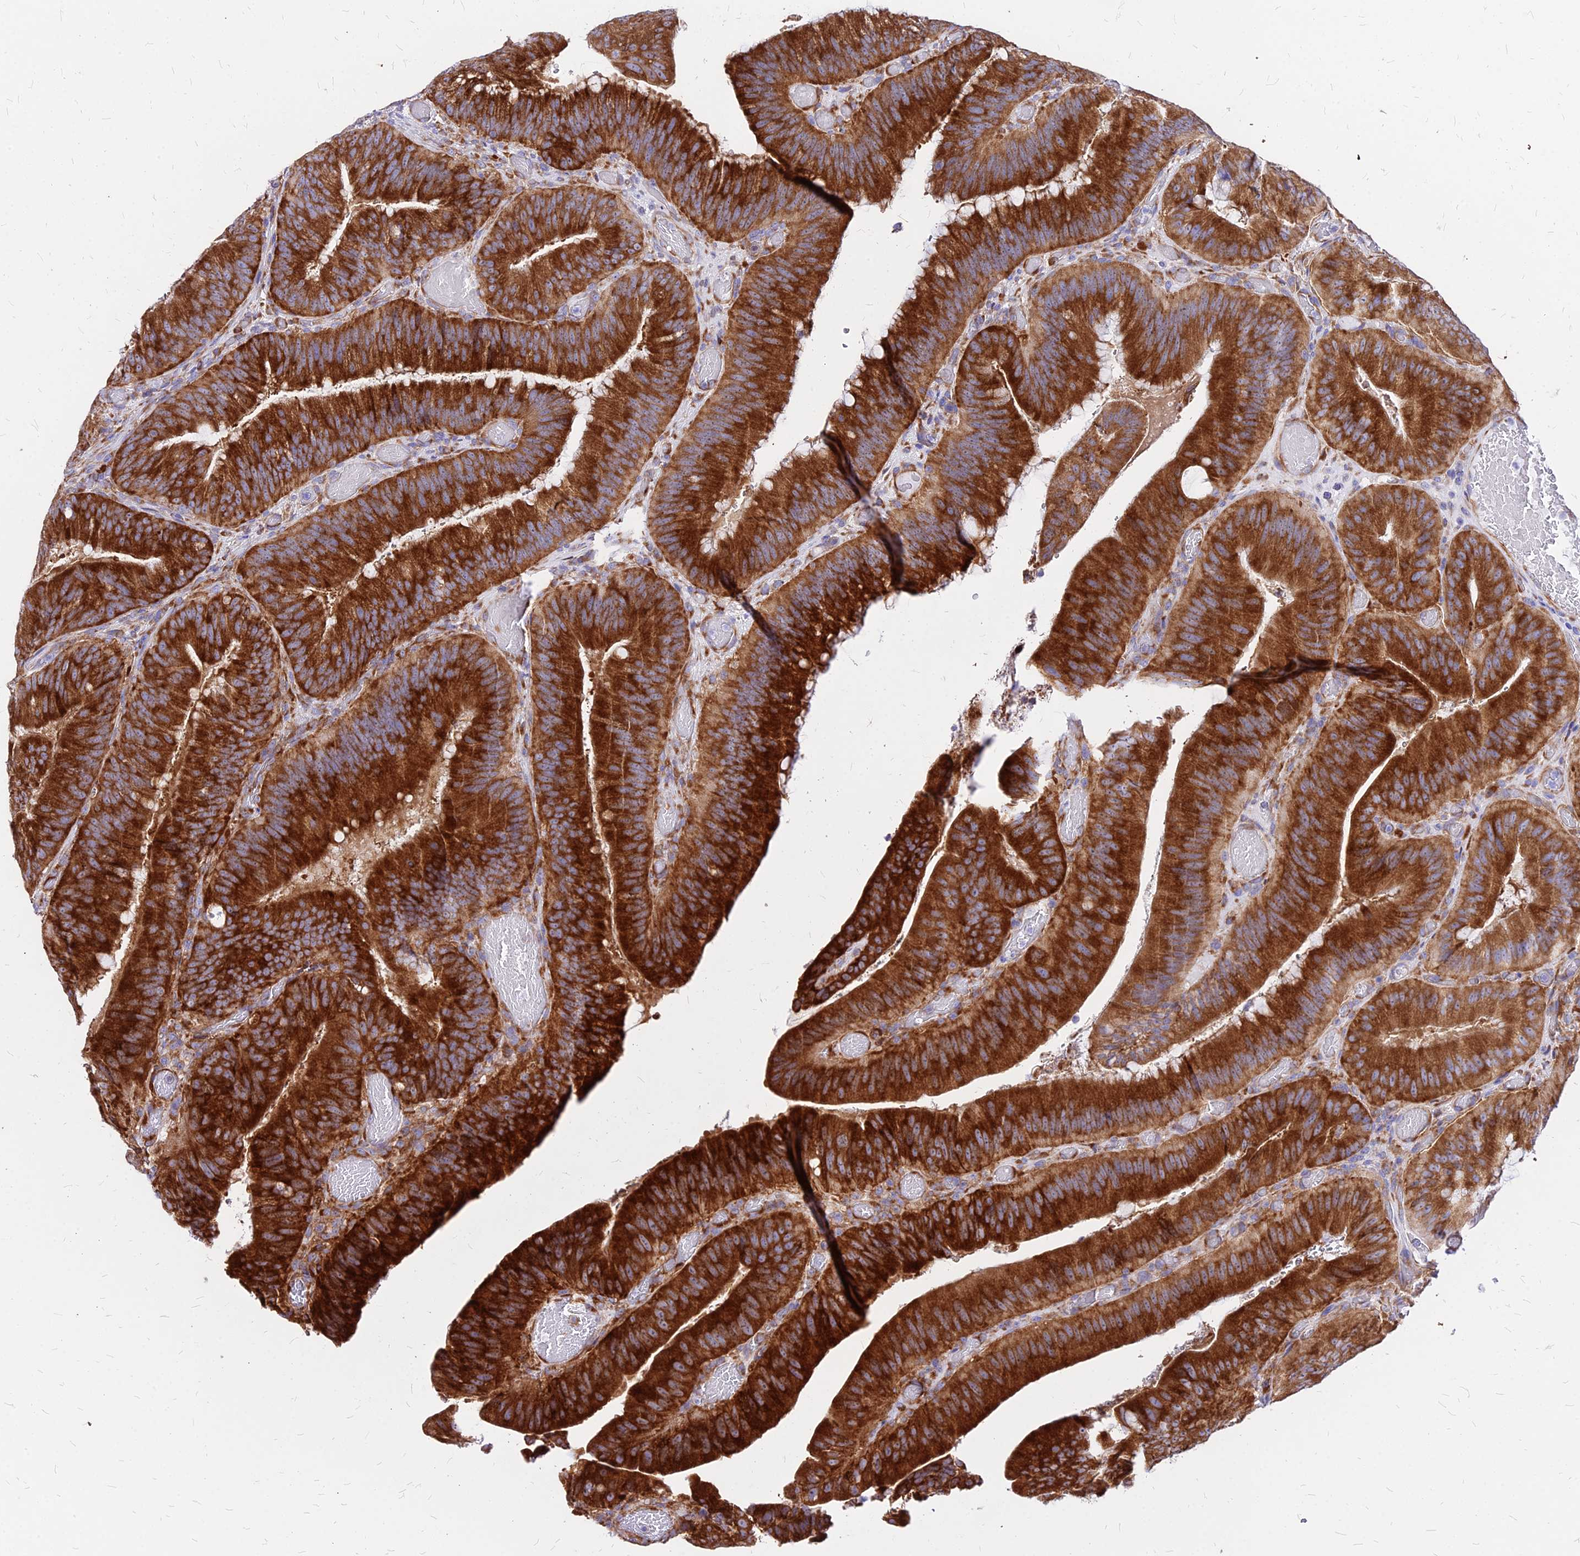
{"staining": {"intensity": "strong", "quantity": ">75%", "location": "cytoplasmic/membranous"}, "tissue": "colorectal cancer", "cell_type": "Tumor cells", "image_type": "cancer", "snomed": [{"axis": "morphology", "description": "Adenocarcinoma, NOS"}, {"axis": "topography", "description": "Colon"}], "caption": "Immunohistochemistry histopathology image of neoplastic tissue: colorectal cancer (adenocarcinoma) stained using immunohistochemistry (IHC) exhibits high levels of strong protein expression localized specifically in the cytoplasmic/membranous of tumor cells, appearing as a cytoplasmic/membranous brown color.", "gene": "RPL19", "patient": {"sex": "female", "age": 43}}